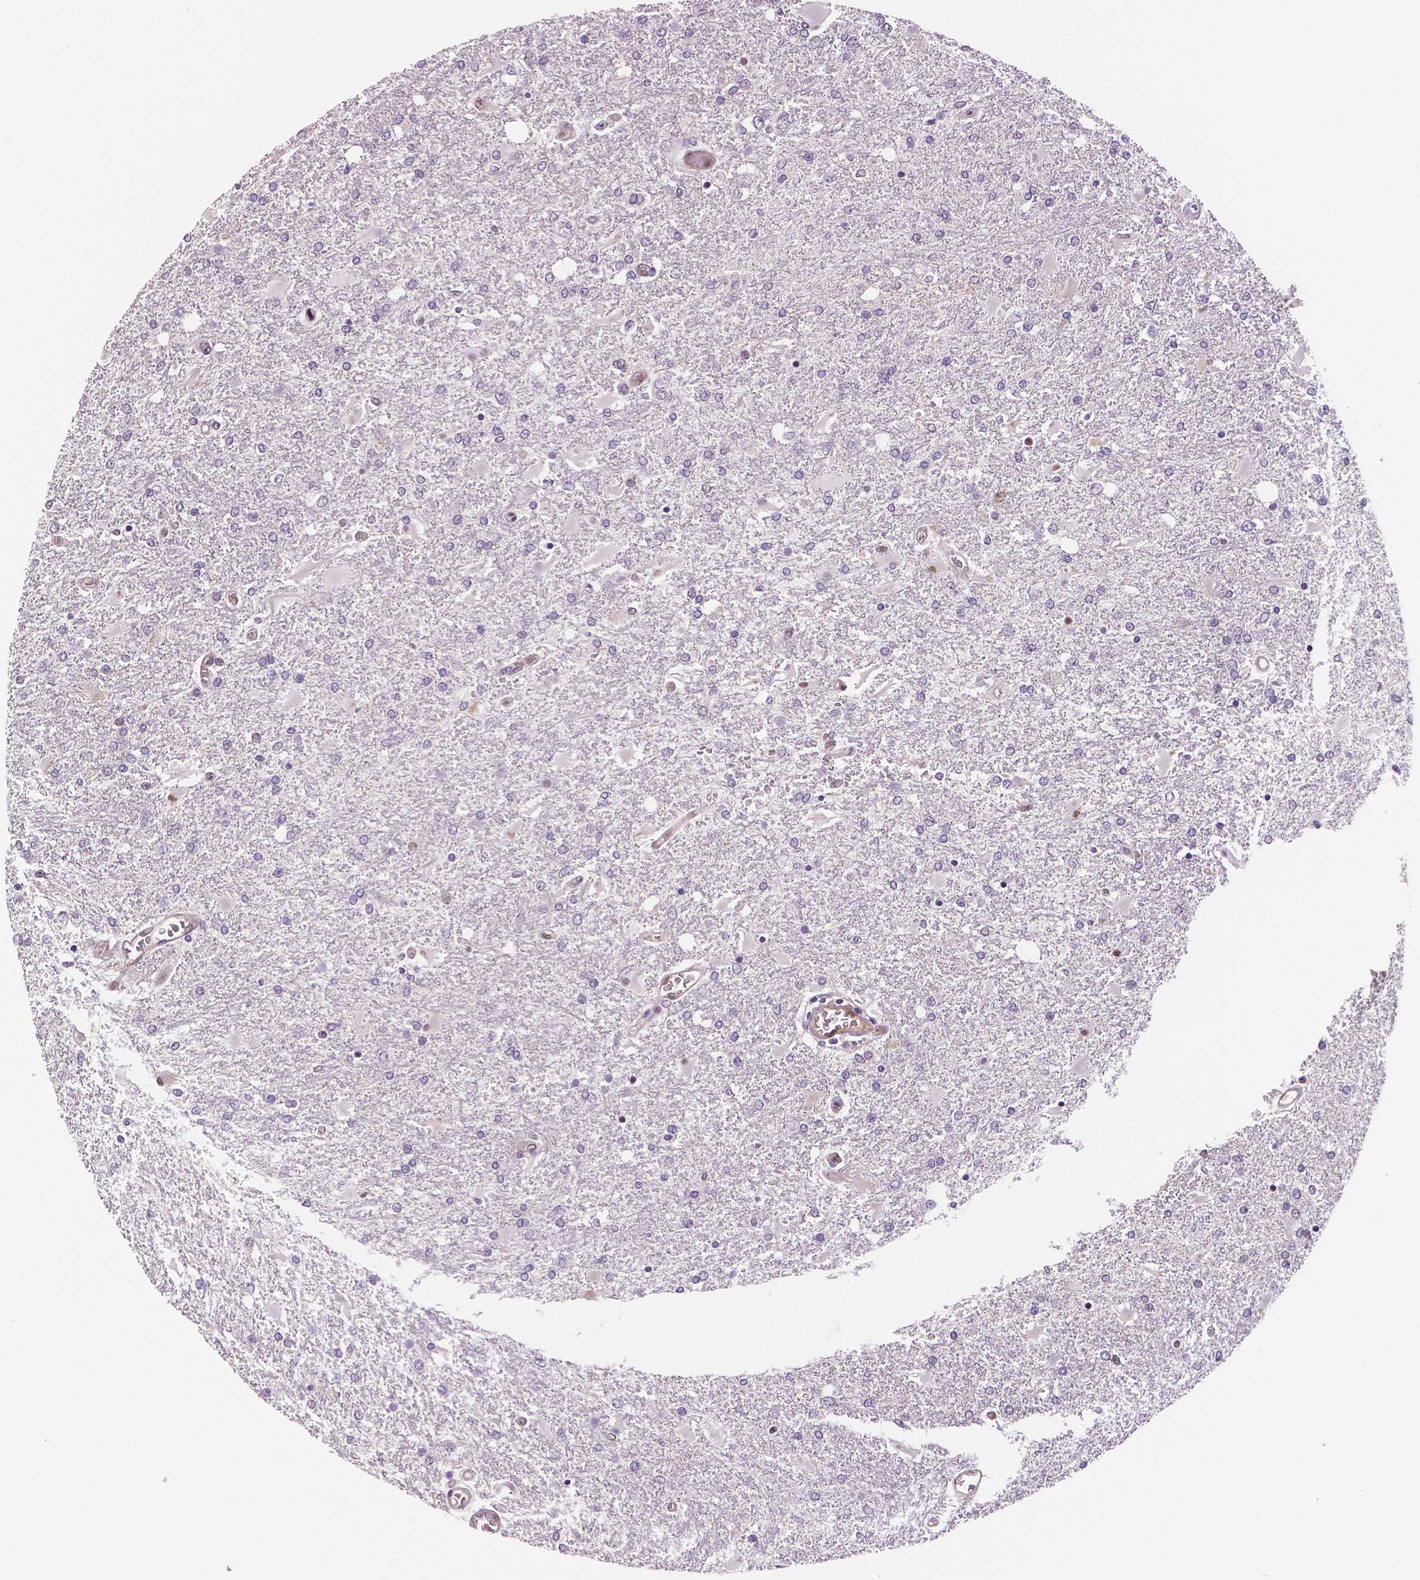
{"staining": {"intensity": "negative", "quantity": "none", "location": "none"}, "tissue": "glioma", "cell_type": "Tumor cells", "image_type": "cancer", "snomed": [{"axis": "morphology", "description": "Glioma, malignant, High grade"}, {"axis": "topography", "description": "Cerebral cortex"}], "caption": "This image is of high-grade glioma (malignant) stained with immunohistochemistry (IHC) to label a protein in brown with the nuclei are counter-stained blue. There is no positivity in tumor cells. Brightfield microscopy of IHC stained with DAB (brown) and hematoxylin (blue), captured at high magnification.", "gene": "STAT3", "patient": {"sex": "male", "age": 79}}